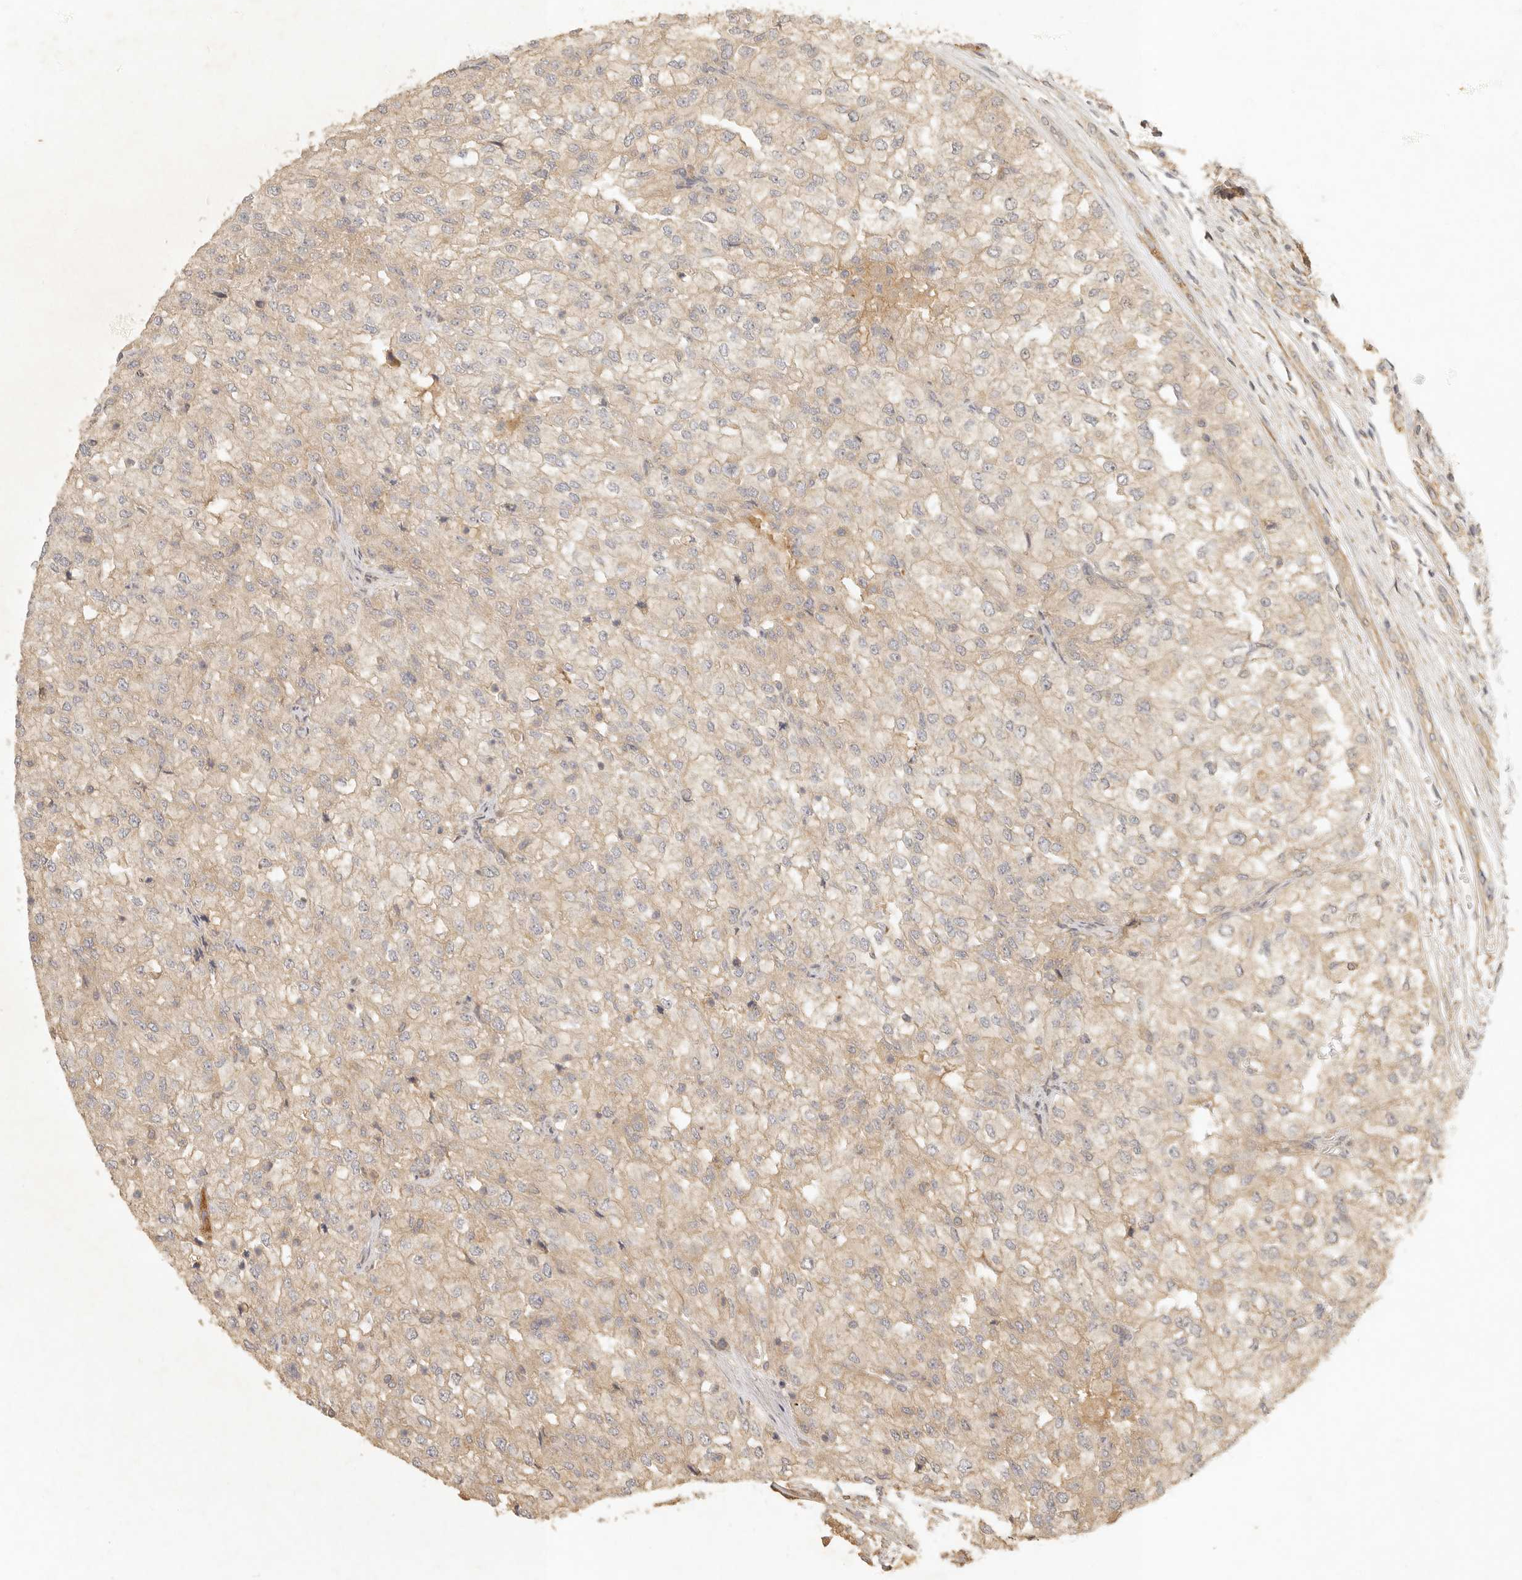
{"staining": {"intensity": "weak", "quantity": ">75%", "location": "cytoplasmic/membranous"}, "tissue": "renal cancer", "cell_type": "Tumor cells", "image_type": "cancer", "snomed": [{"axis": "morphology", "description": "Adenocarcinoma, NOS"}, {"axis": "topography", "description": "Kidney"}], "caption": "Immunohistochemistry (IHC) staining of renal cancer (adenocarcinoma), which reveals low levels of weak cytoplasmic/membranous expression in about >75% of tumor cells indicating weak cytoplasmic/membranous protein positivity. The staining was performed using DAB (brown) for protein detection and nuclei were counterstained in hematoxylin (blue).", "gene": "VIPR1", "patient": {"sex": "female", "age": 54}}